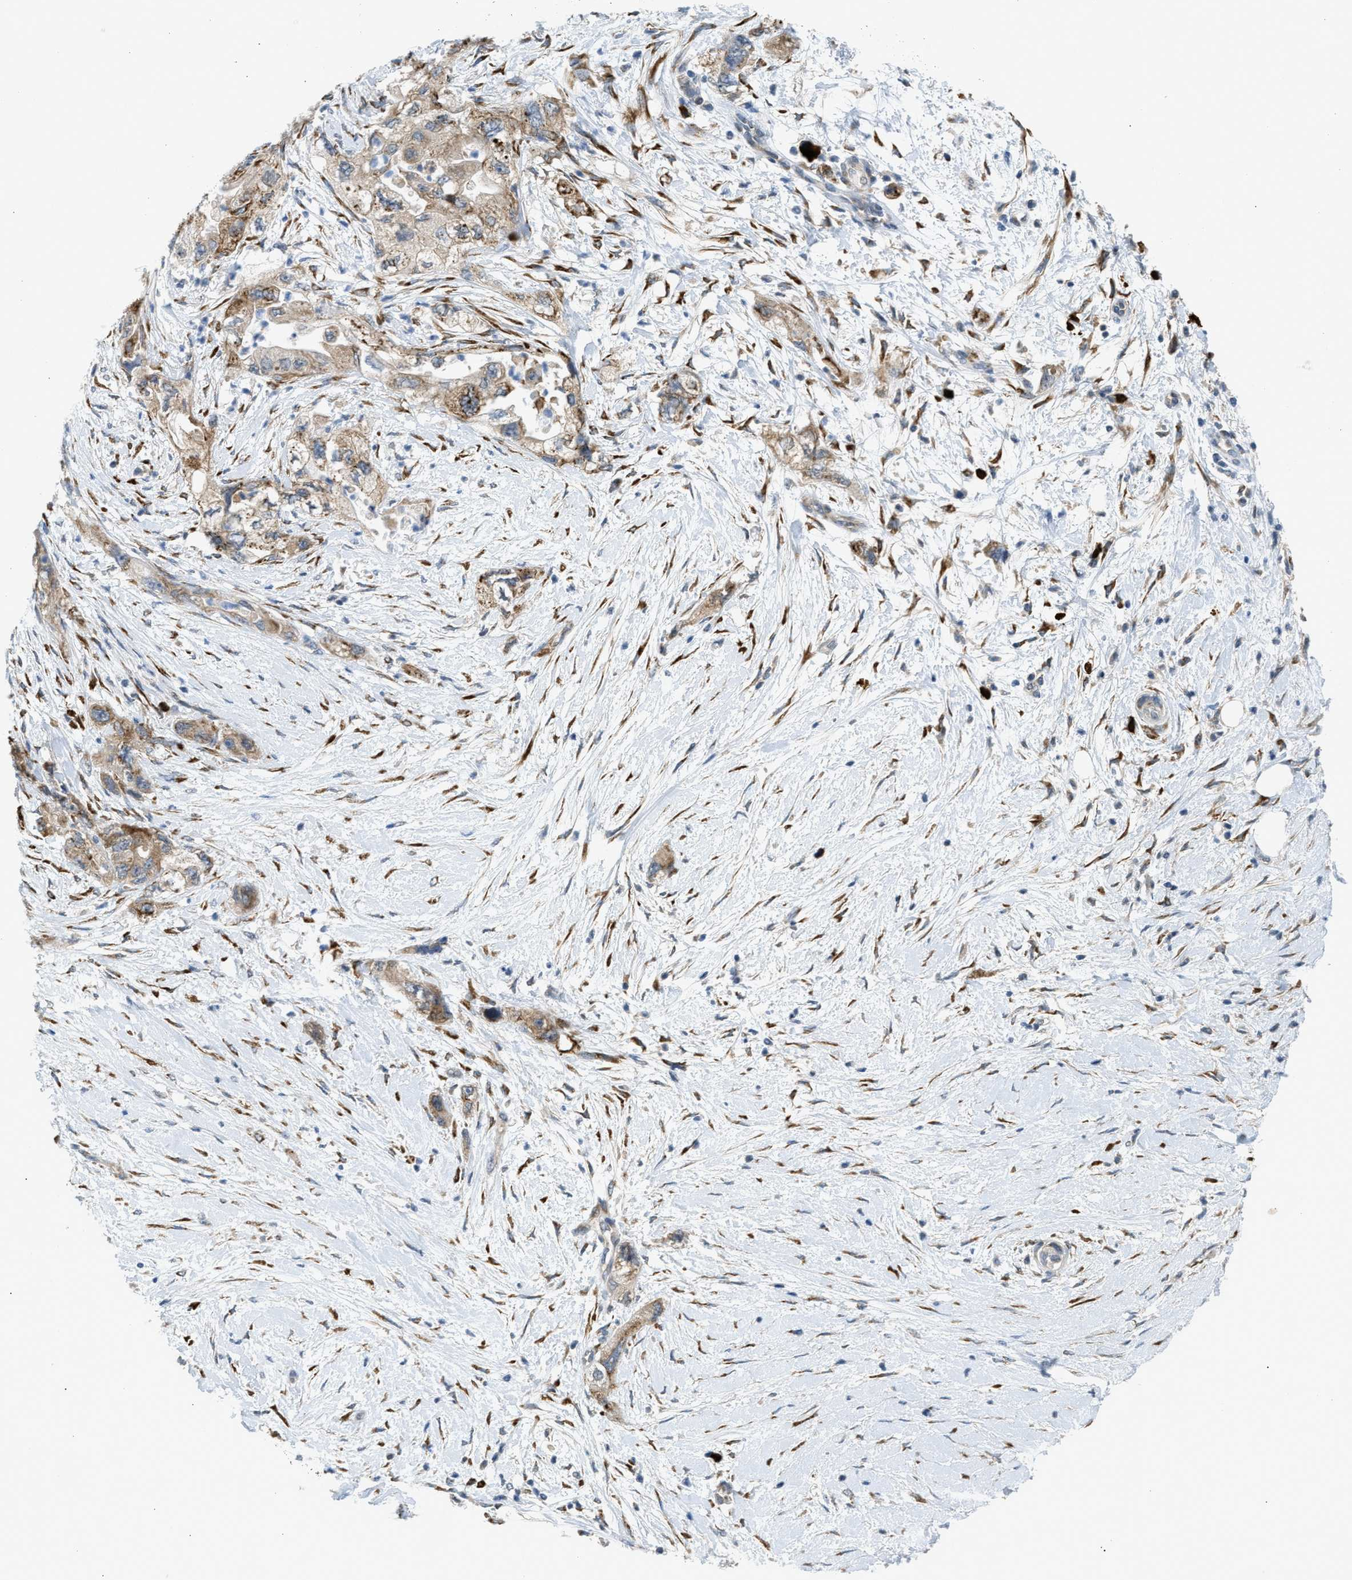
{"staining": {"intensity": "moderate", "quantity": ">75%", "location": "cytoplasmic/membranous"}, "tissue": "pancreatic cancer", "cell_type": "Tumor cells", "image_type": "cancer", "snomed": [{"axis": "morphology", "description": "Adenocarcinoma, NOS"}, {"axis": "topography", "description": "Pancreas"}], "caption": "The image shows immunohistochemical staining of adenocarcinoma (pancreatic). There is moderate cytoplasmic/membranous staining is appreciated in about >75% of tumor cells.", "gene": "KCNC2", "patient": {"sex": "female", "age": 73}}